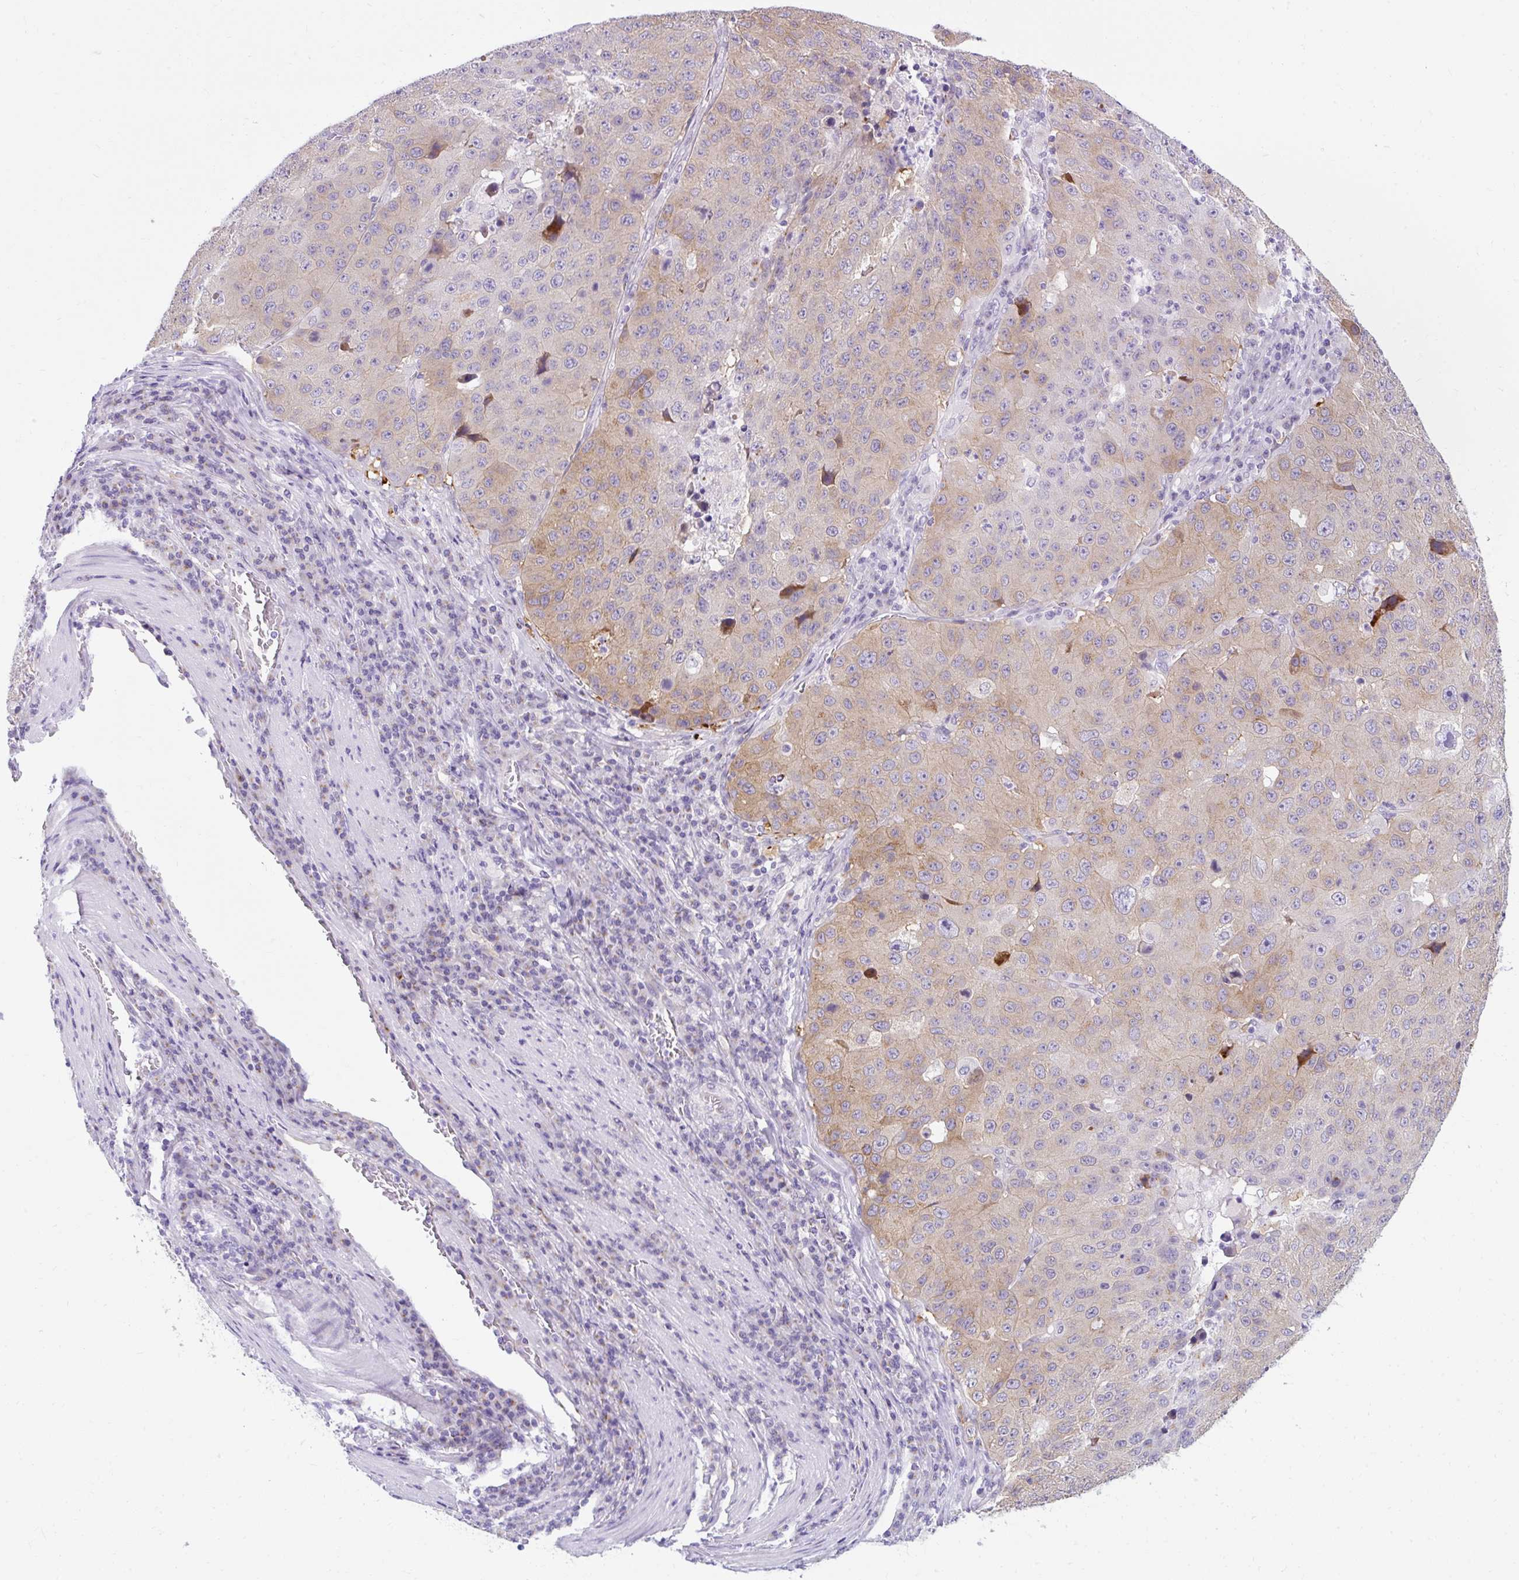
{"staining": {"intensity": "moderate", "quantity": "25%-75%", "location": "cytoplasmic/membranous"}, "tissue": "stomach cancer", "cell_type": "Tumor cells", "image_type": "cancer", "snomed": [{"axis": "morphology", "description": "Adenocarcinoma, NOS"}, {"axis": "topography", "description": "Stomach"}], "caption": "High-magnification brightfield microscopy of stomach adenocarcinoma stained with DAB (3,3'-diaminobenzidine) (brown) and counterstained with hematoxylin (blue). tumor cells exhibit moderate cytoplasmic/membranous expression is present in about25%-75% of cells. (brown staining indicates protein expression, while blue staining denotes nuclei).", "gene": "GOLGA8A", "patient": {"sex": "male", "age": 71}}